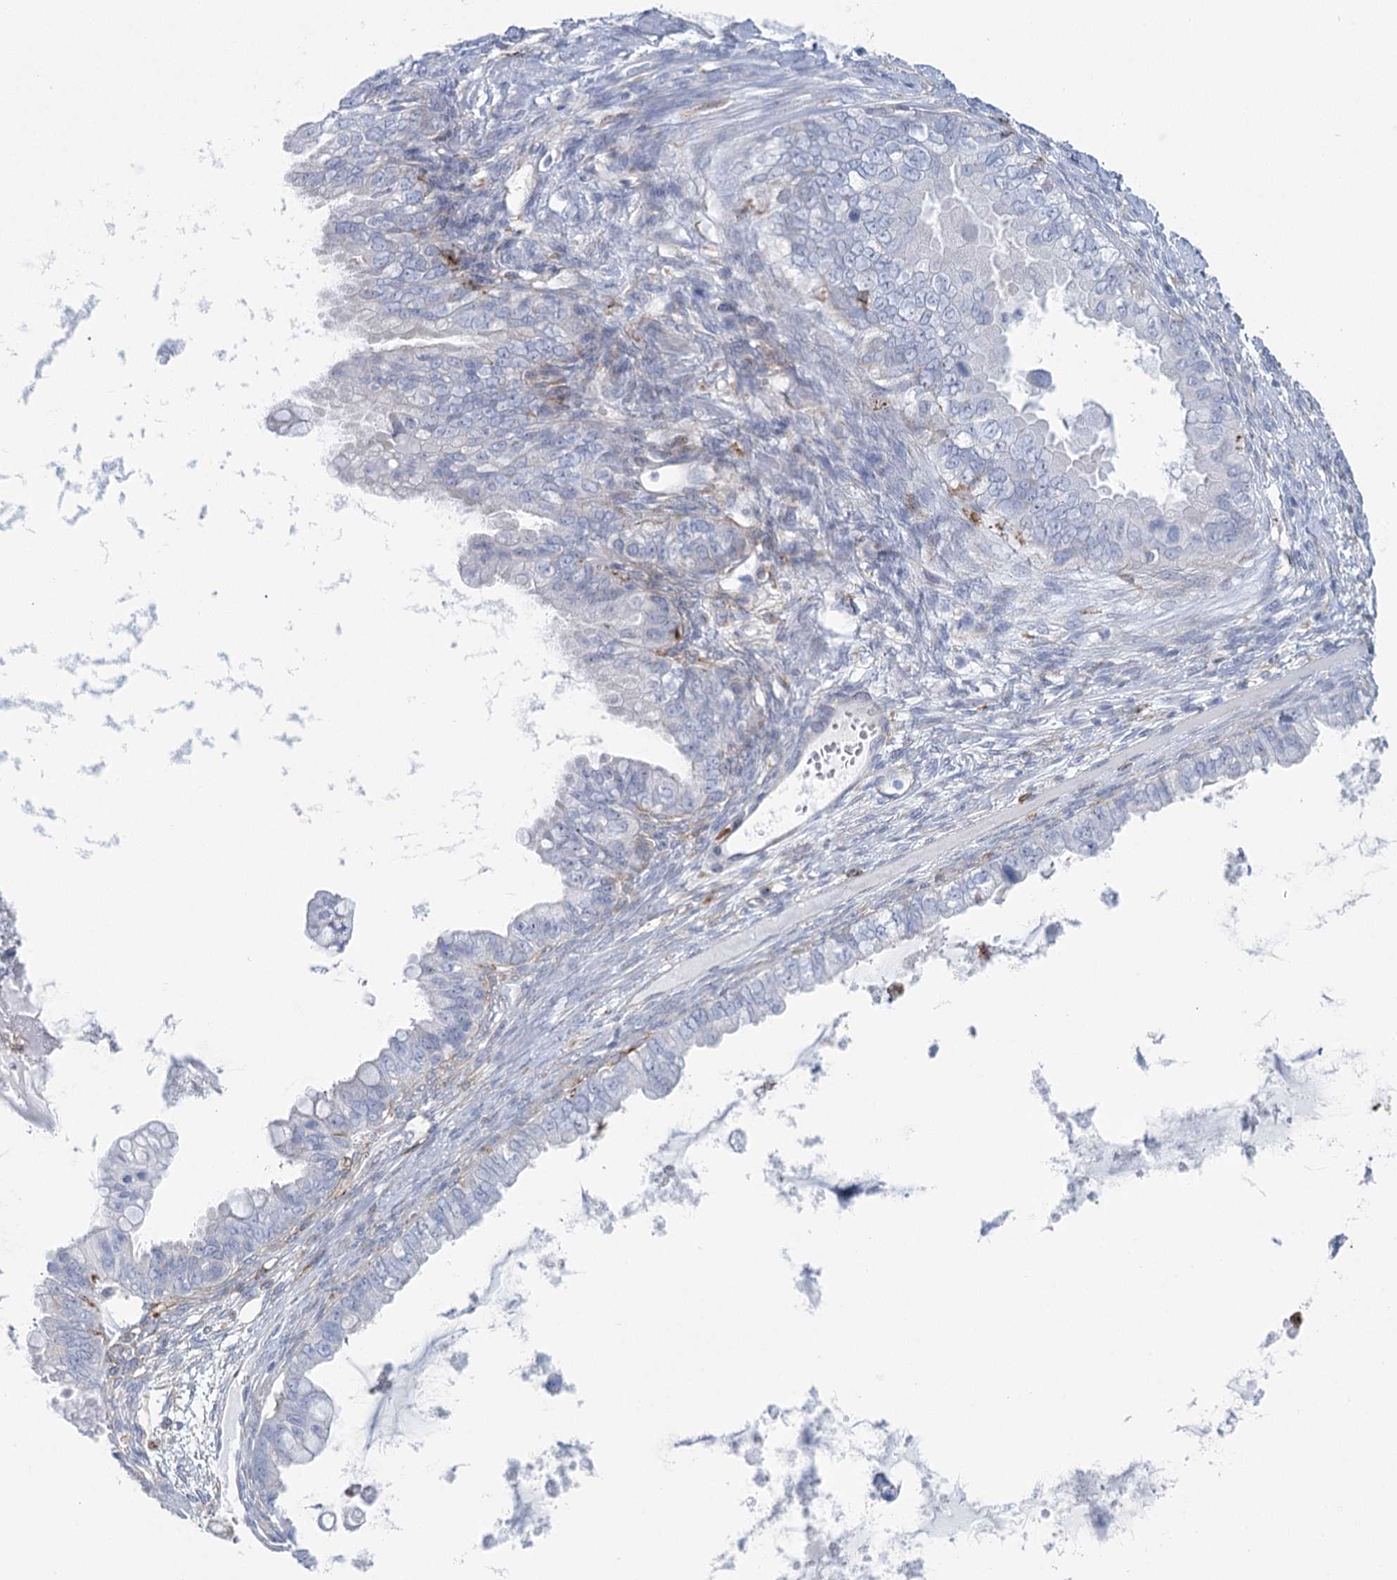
{"staining": {"intensity": "negative", "quantity": "none", "location": "none"}, "tissue": "ovarian cancer", "cell_type": "Tumor cells", "image_type": "cancer", "snomed": [{"axis": "morphology", "description": "Cystadenocarcinoma, mucinous, NOS"}, {"axis": "topography", "description": "Ovary"}], "caption": "Ovarian mucinous cystadenocarcinoma stained for a protein using immunohistochemistry exhibits no staining tumor cells.", "gene": "CCDC88A", "patient": {"sex": "female", "age": 80}}